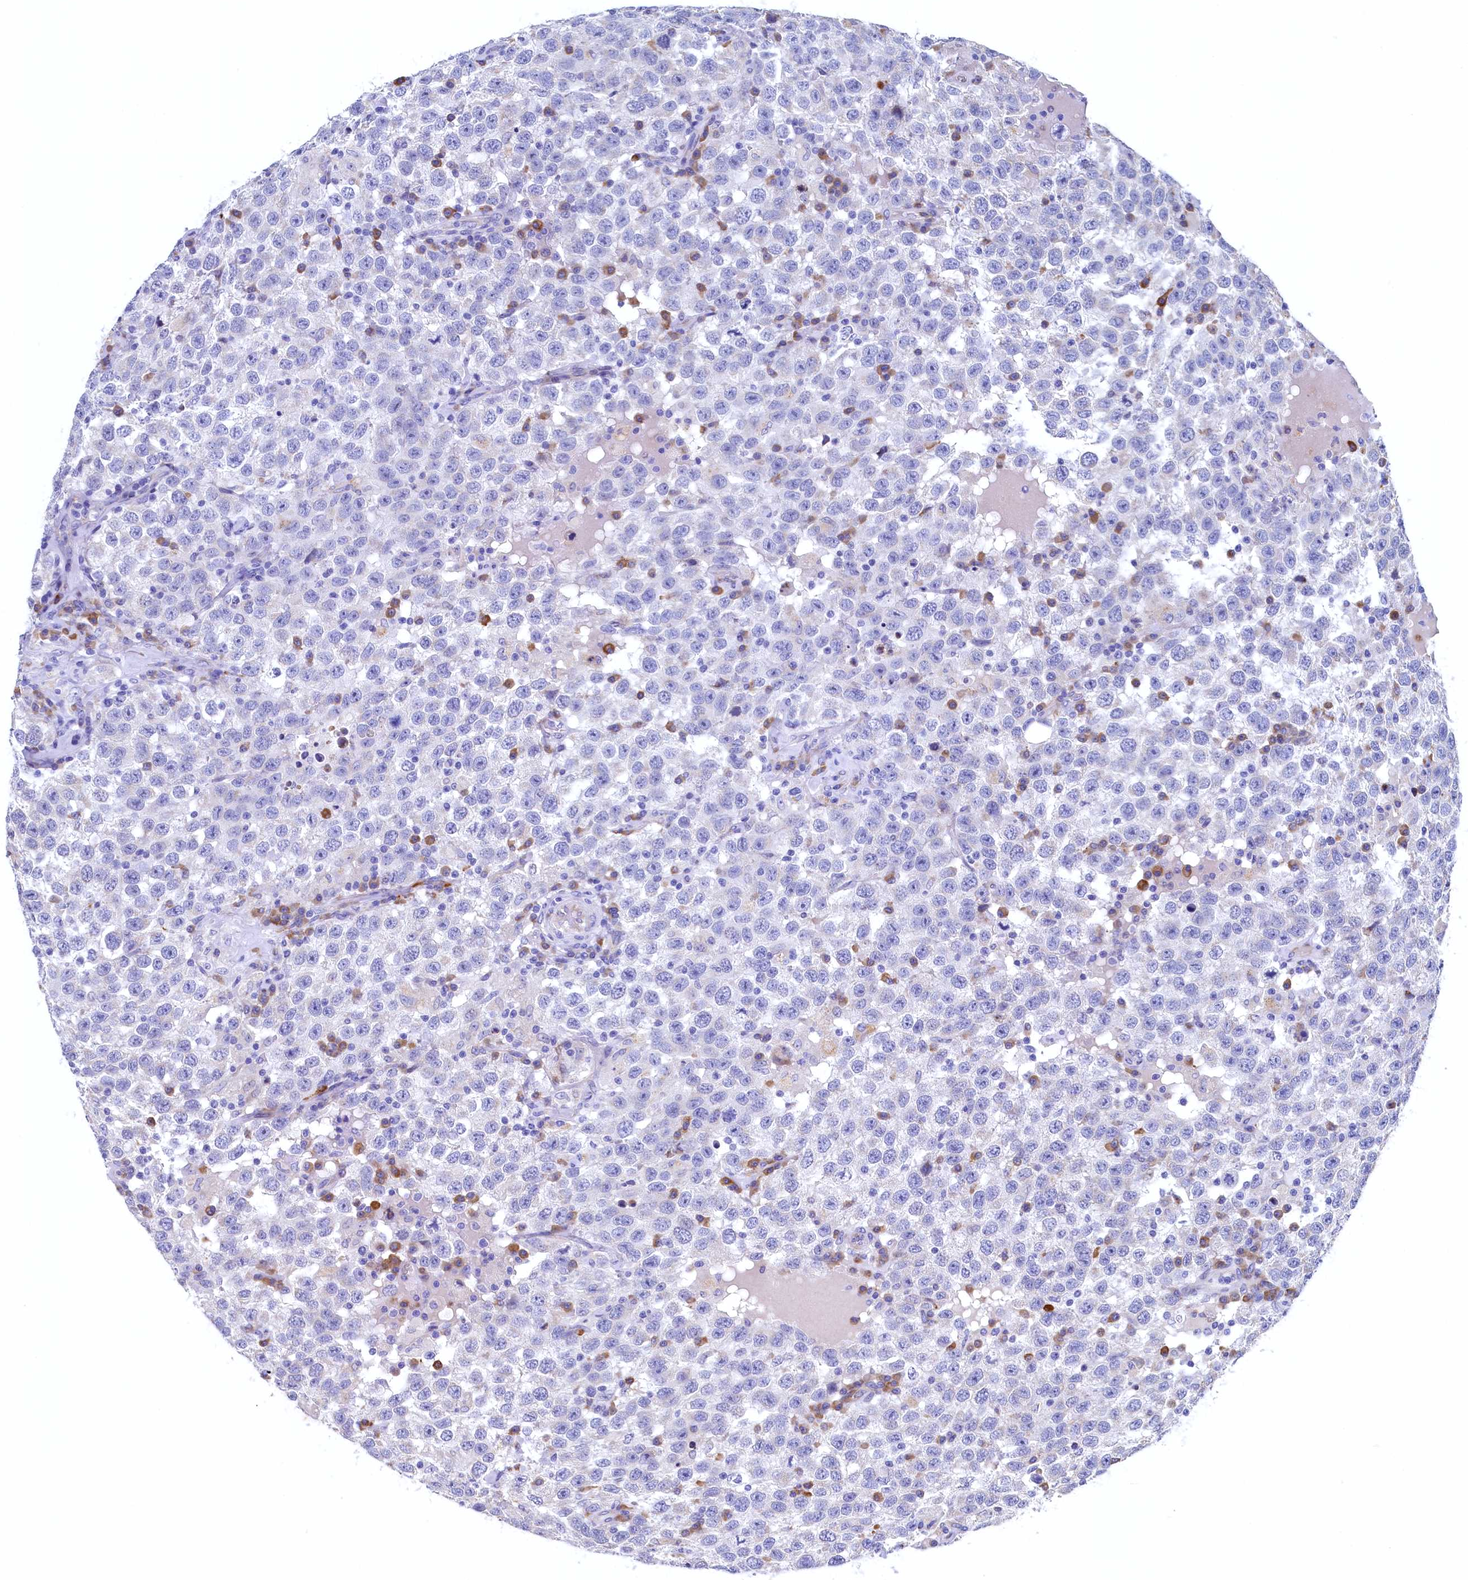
{"staining": {"intensity": "negative", "quantity": "none", "location": "none"}, "tissue": "testis cancer", "cell_type": "Tumor cells", "image_type": "cancer", "snomed": [{"axis": "morphology", "description": "Seminoma, NOS"}, {"axis": "topography", "description": "Testis"}], "caption": "Micrograph shows no protein positivity in tumor cells of testis cancer tissue.", "gene": "CBLIF", "patient": {"sex": "male", "age": 41}}